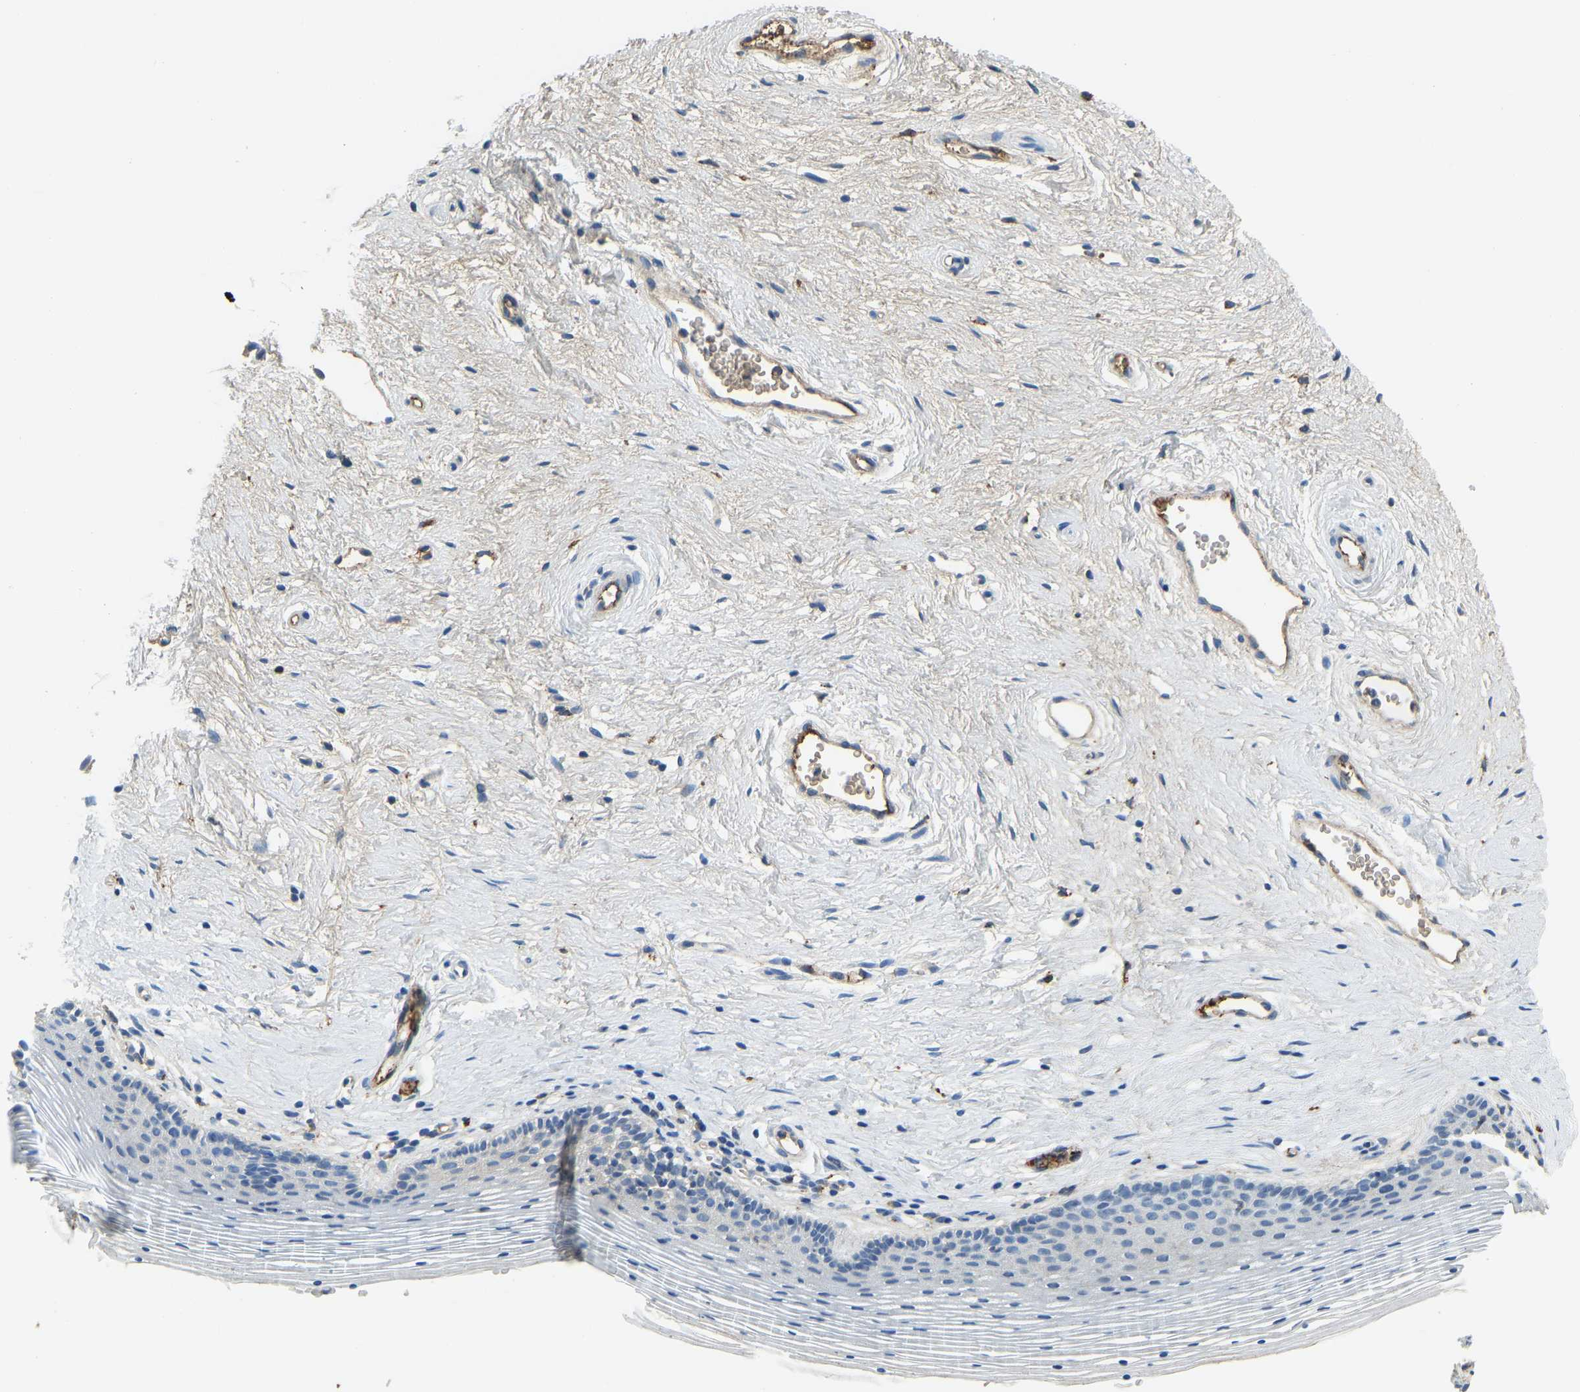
{"staining": {"intensity": "negative", "quantity": "none", "location": "none"}, "tissue": "vagina", "cell_type": "Squamous epithelial cells", "image_type": "normal", "snomed": [{"axis": "morphology", "description": "Normal tissue, NOS"}, {"axis": "topography", "description": "Vagina"}], "caption": "High magnification brightfield microscopy of benign vagina stained with DAB (brown) and counterstained with hematoxylin (blue): squamous epithelial cells show no significant positivity. (Brightfield microscopy of DAB (3,3'-diaminobenzidine) immunohistochemistry at high magnification).", "gene": "THBS4", "patient": {"sex": "female", "age": 32}}